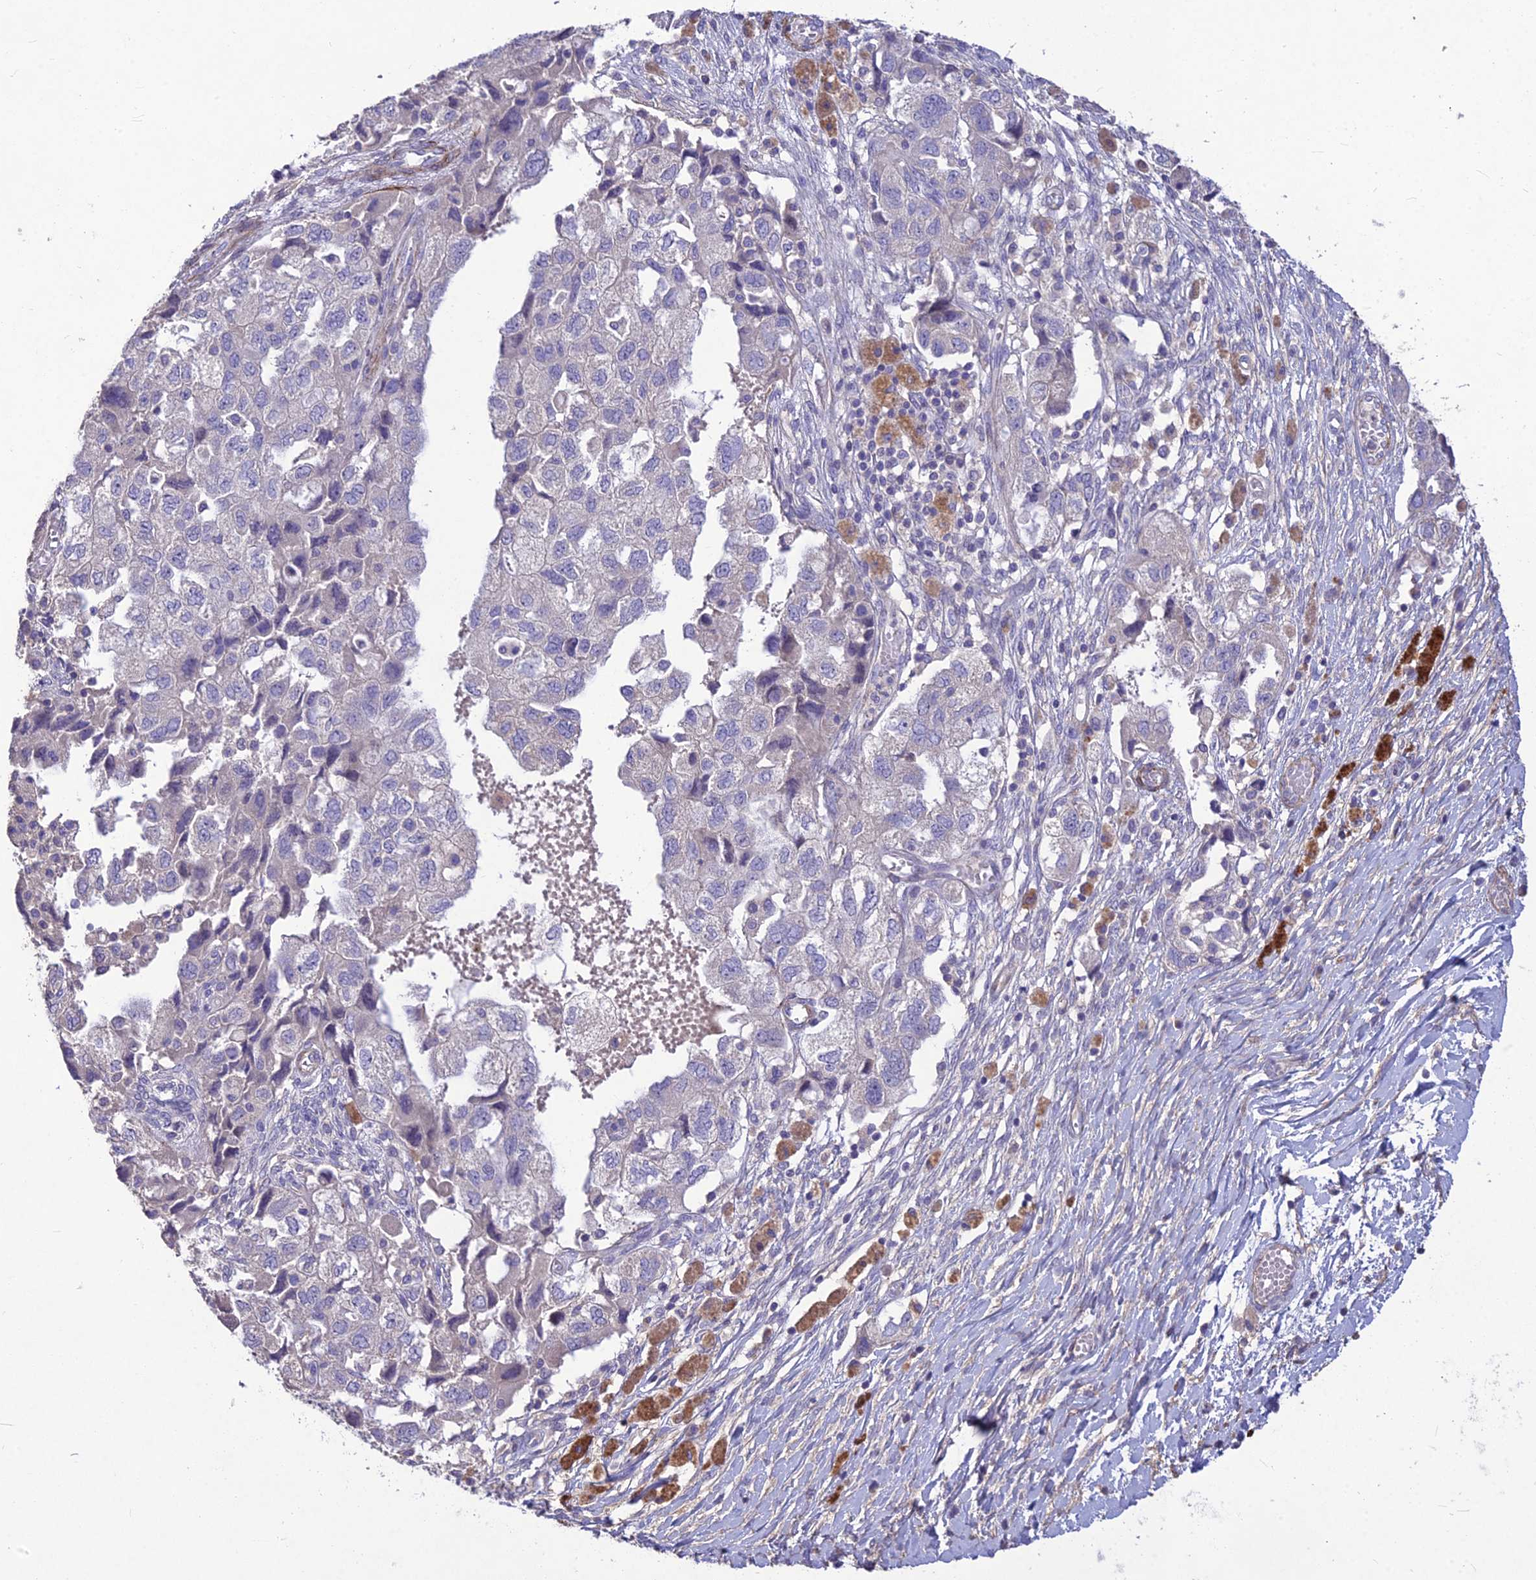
{"staining": {"intensity": "negative", "quantity": "none", "location": "none"}, "tissue": "ovarian cancer", "cell_type": "Tumor cells", "image_type": "cancer", "snomed": [{"axis": "morphology", "description": "Carcinoma, NOS"}, {"axis": "morphology", "description": "Cystadenocarcinoma, serous, NOS"}, {"axis": "topography", "description": "Ovary"}], "caption": "Immunohistochemistry of human ovarian cancer shows no positivity in tumor cells.", "gene": "CLUH", "patient": {"sex": "female", "age": 69}}